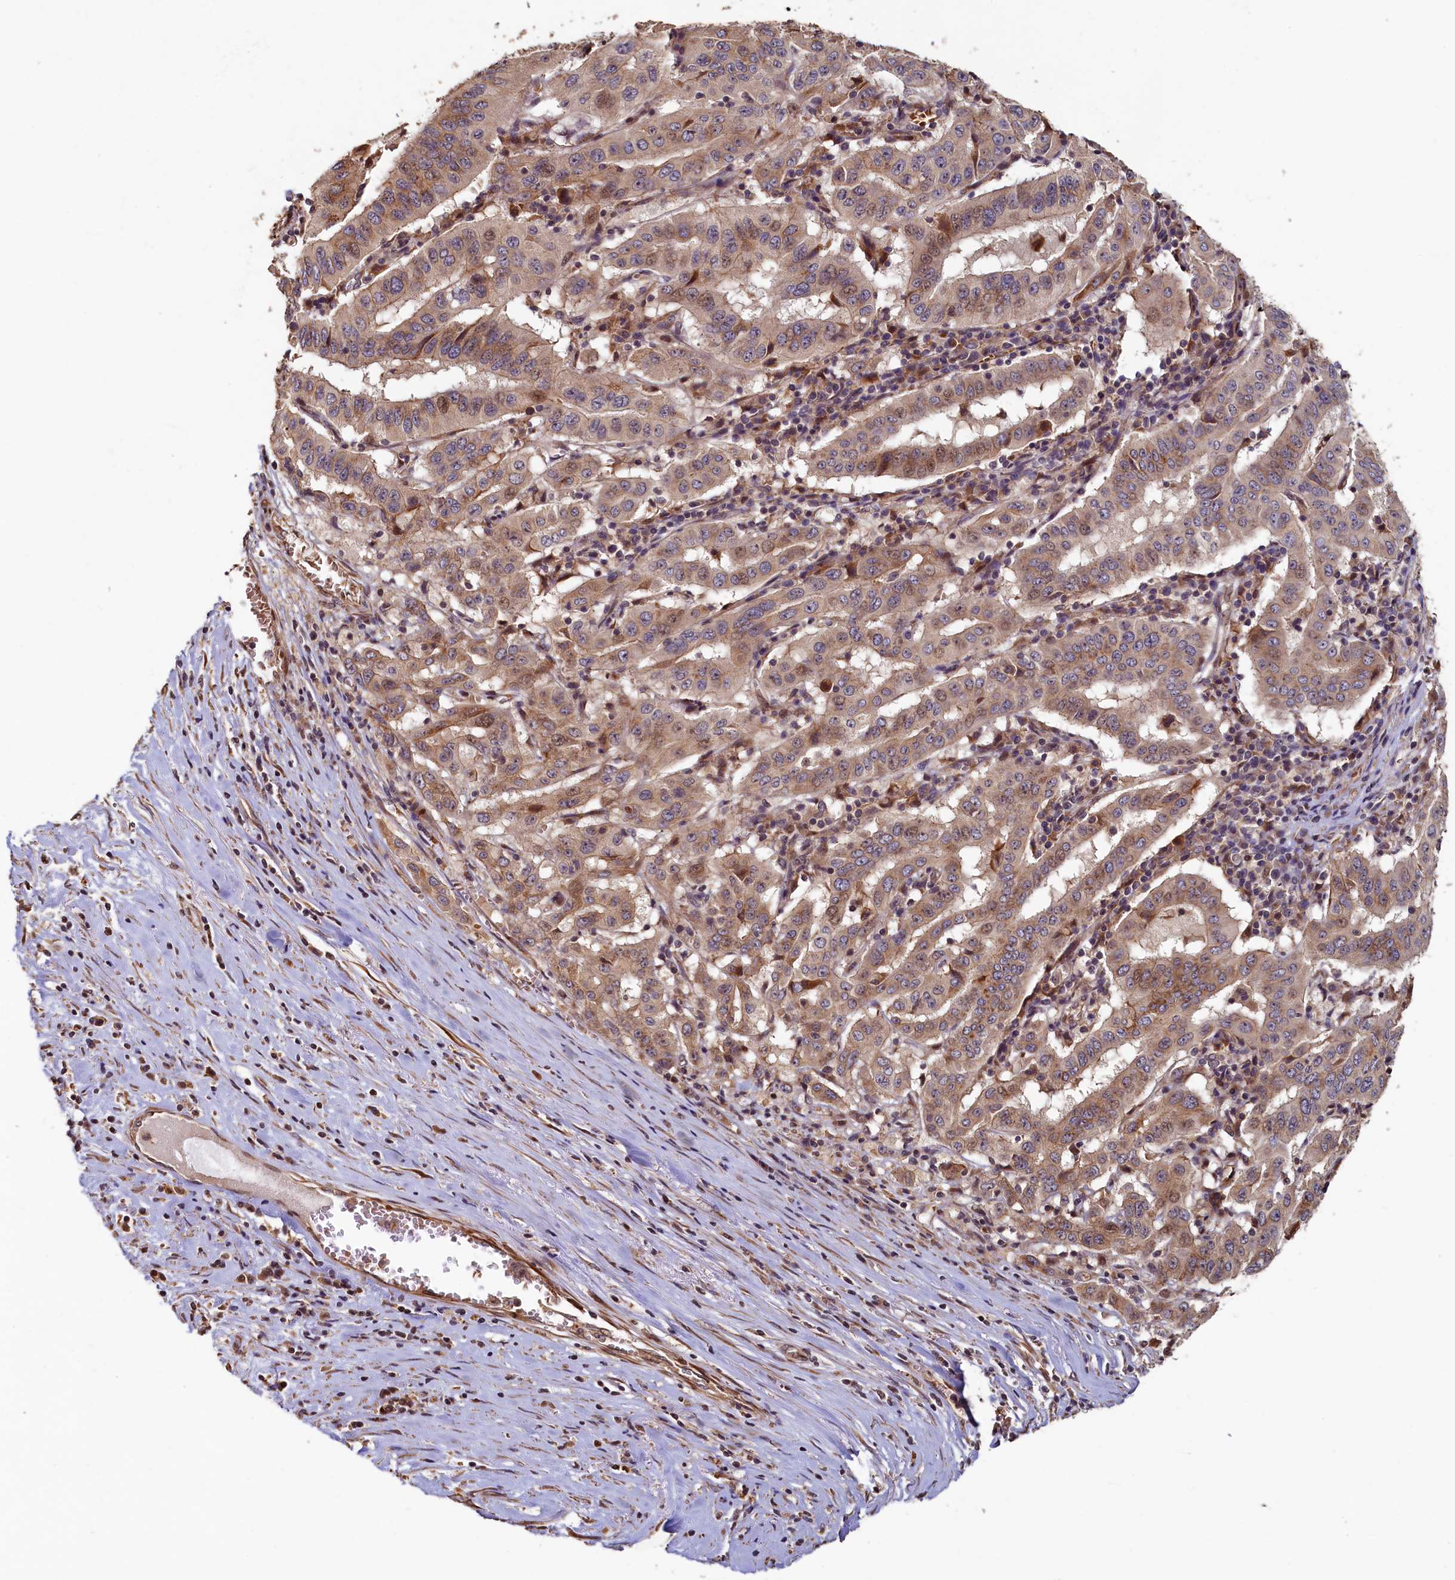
{"staining": {"intensity": "moderate", "quantity": ">75%", "location": "cytoplasmic/membranous"}, "tissue": "pancreatic cancer", "cell_type": "Tumor cells", "image_type": "cancer", "snomed": [{"axis": "morphology", "description": "Adenocarcinoma, NOS"}, {"axis": "topography", "description": "Pancreas"}], "caption": "This photomicrograph displays immunohistochemistry staining of pancreatic cancer (adenocarcinoma), with medium moderate cytoplasmic/membranous staining in about >75% of tumor cells.", "gene": "TMEM181", "patient": {"sex": "male", "age": 63}}